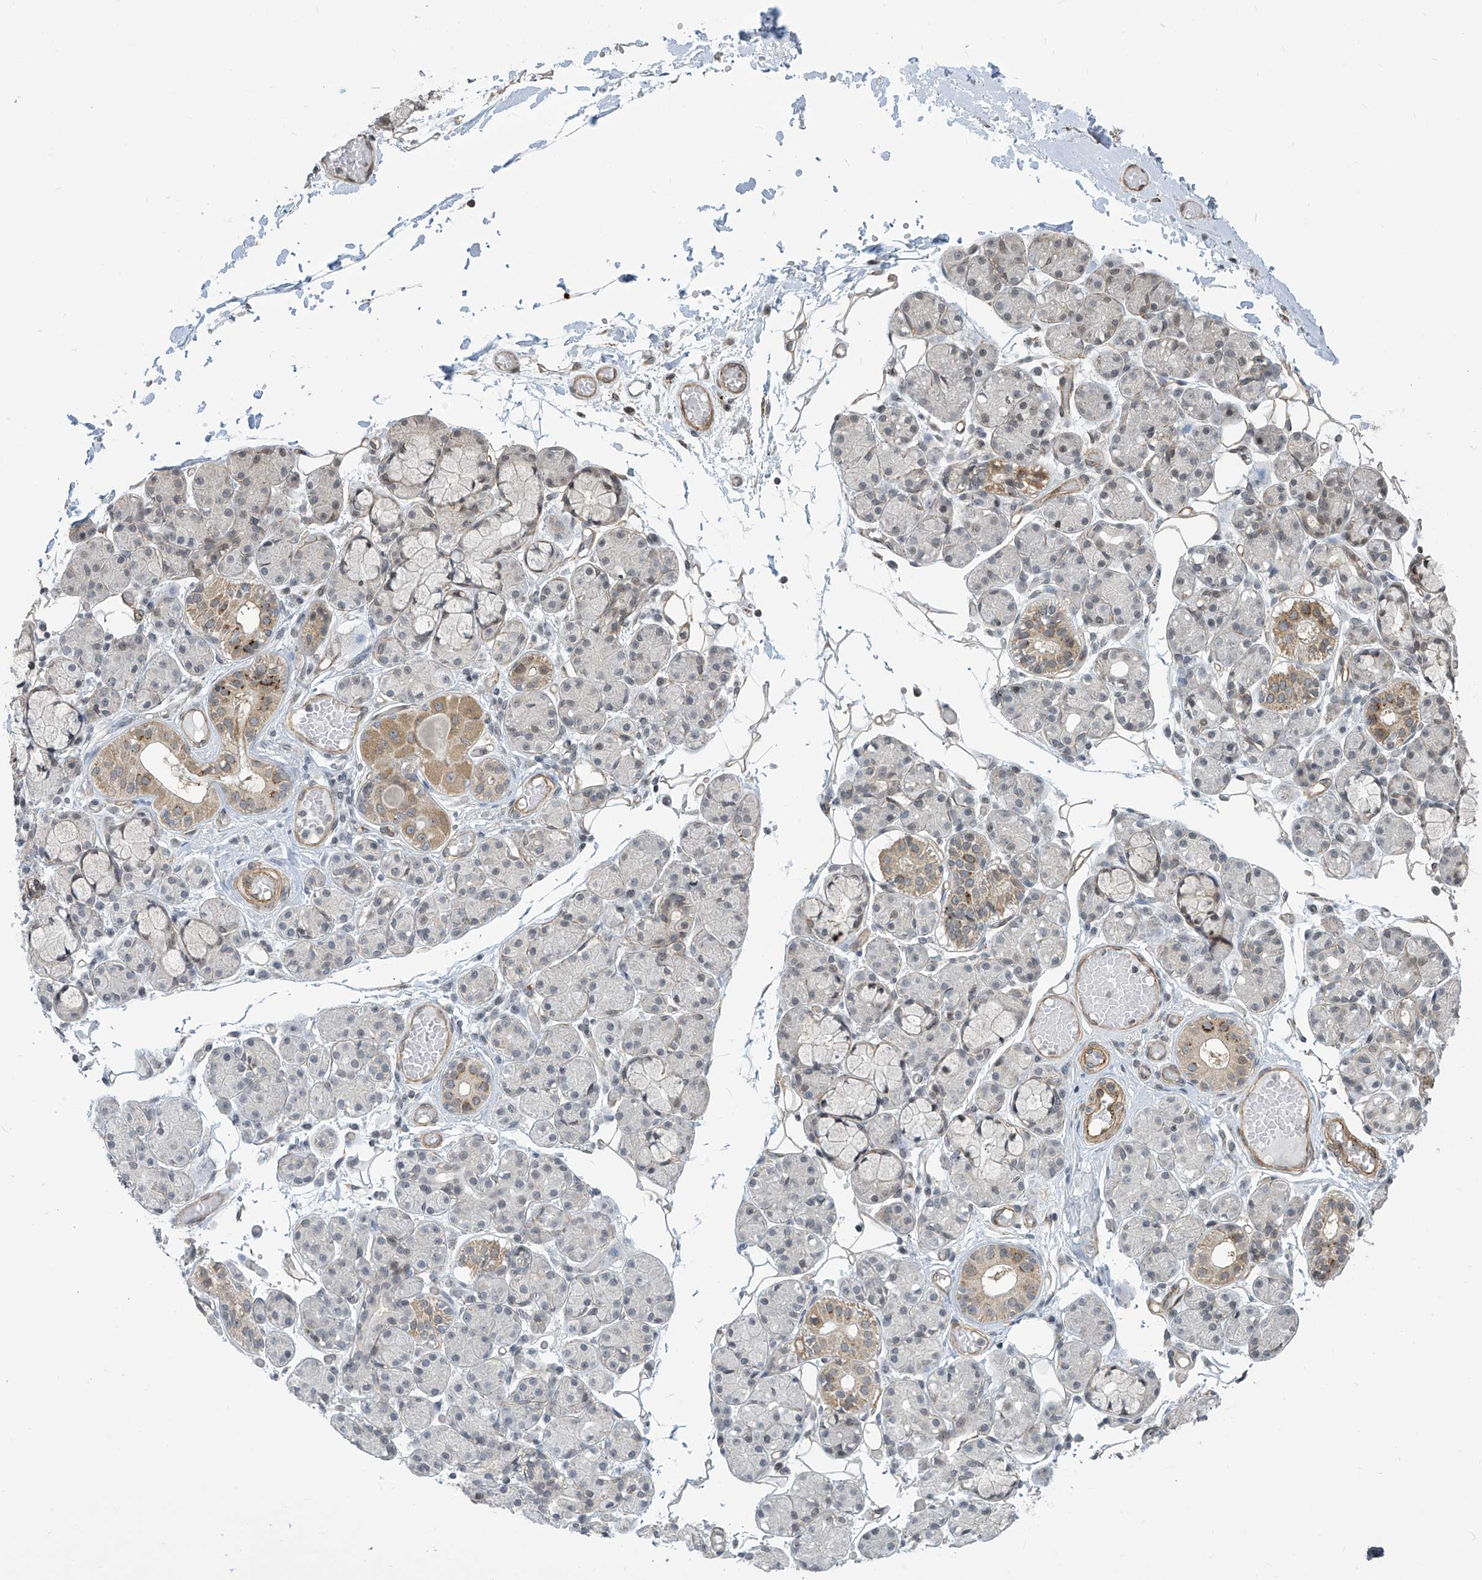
{"staining": {"intensity": "moderate", "quantity": "<25%", "location": "cytoplasmic/membranous"}, "tissue": "salivary gland", "cell_type": "Glandular cells", "image_type": "normal", "snomed": [{"axis": "morphology", "description": "Normal tissue, NOS"}, {"axis": "topography", "description": "Salivary gland"}], "caption": "IHC (DAB) staining of unremarkable salivary gland exhibits moderate cytoplasmic/membranous protein expression in about <25% of glandular cells.", "gene": "METAP1D", "patient": {"sex": "male", "age": 63}}